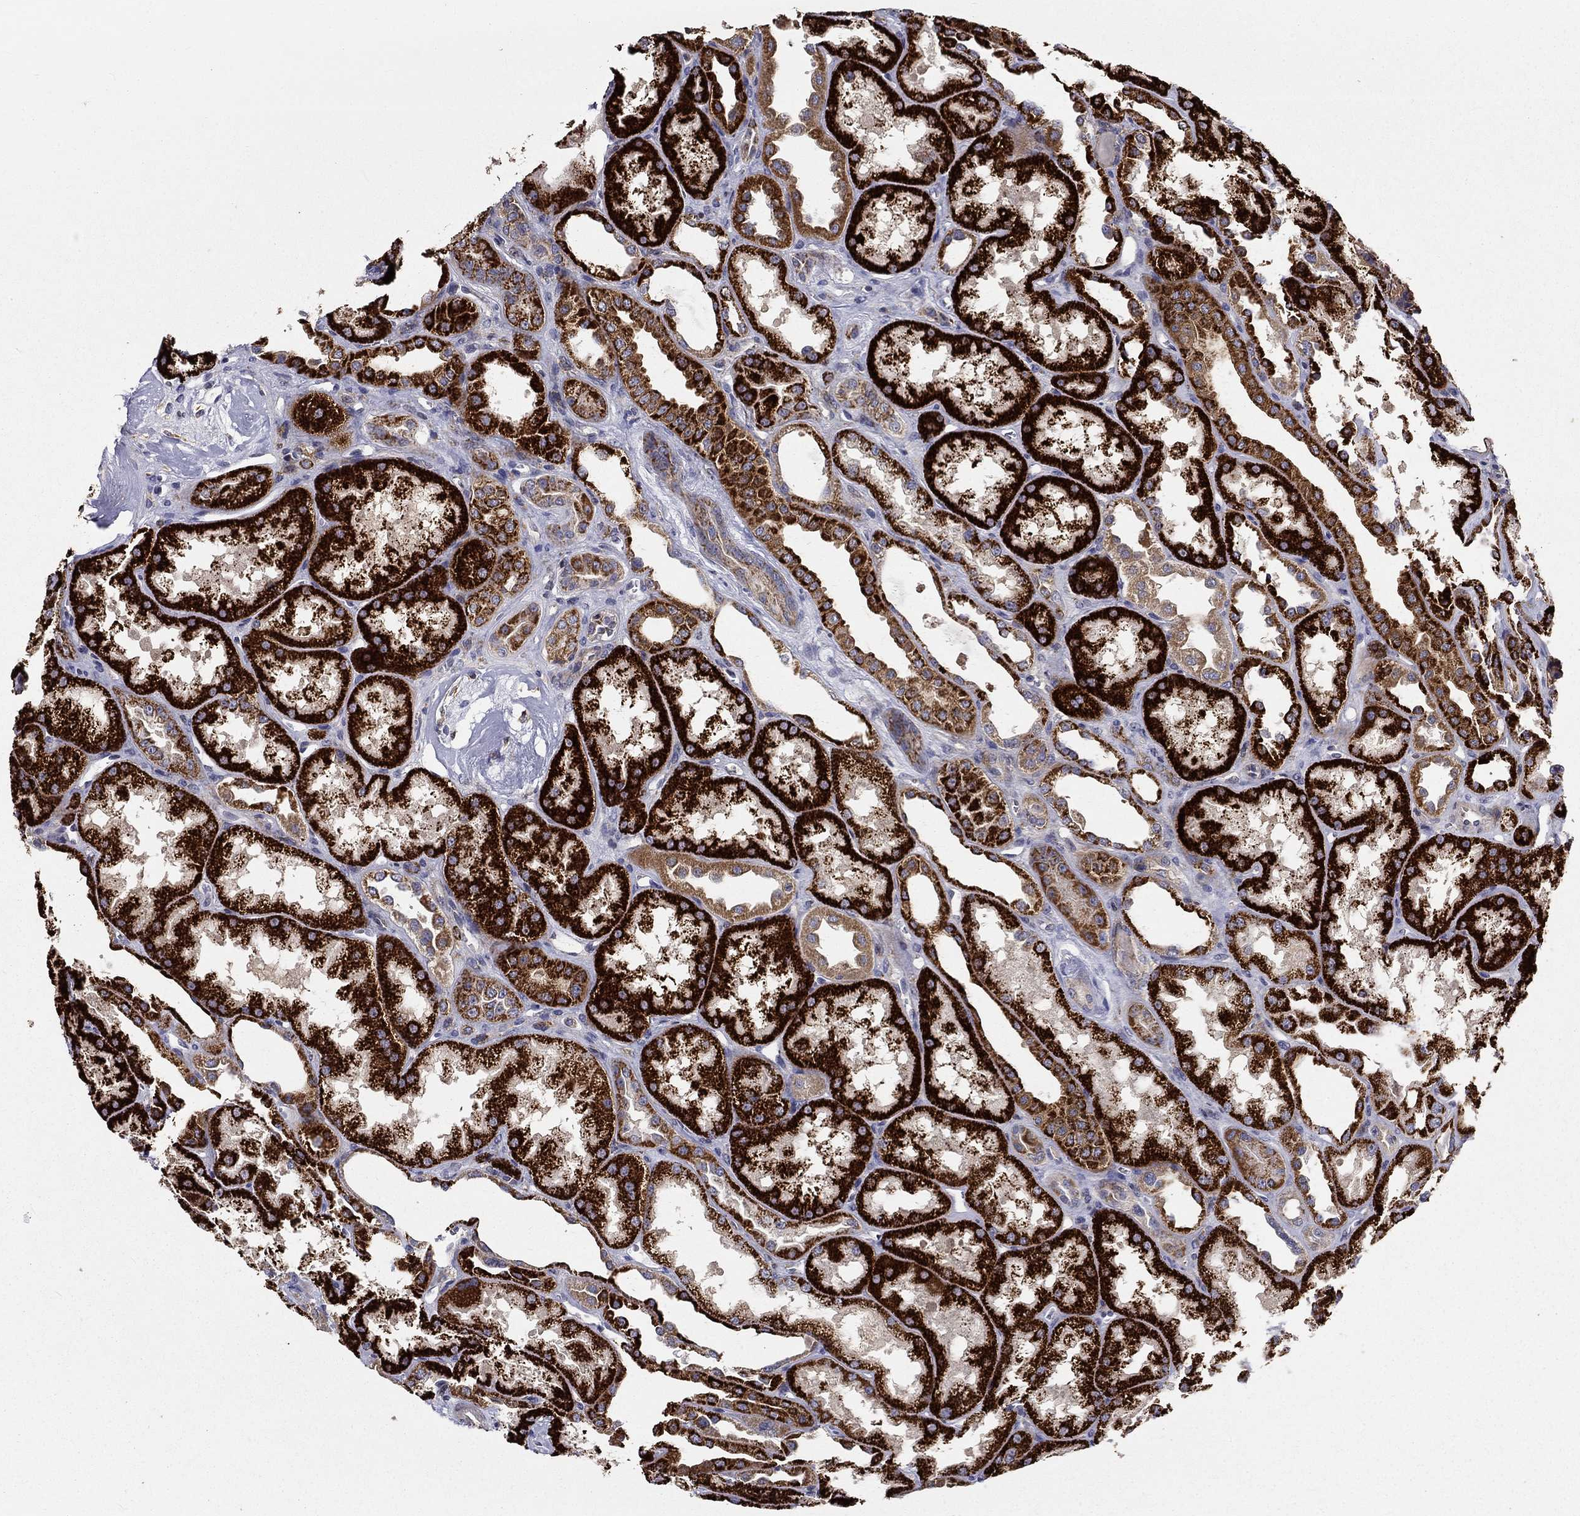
{"staining": {"intensity": "moderate", "quantity": "25%-75%", "location": "cytoplasmic/membranous"}, "tissue": "kidney", "cell_type": "Cells in glomeruli", "image_type": "normal", "snomed": [{"axis": "morphology", "description": "Normal tissue, NOS"}, {"axis": "topography", "description": "Kidney"}], "caption": "Immunohistochemical staining of normal kidney reveals moderate cytoplasmic/membranous protein staining in about 25%-75% of cells in glomeruli.", "gene": "ALDH4A1", "patient": {"sex": "male", "age": 61}}